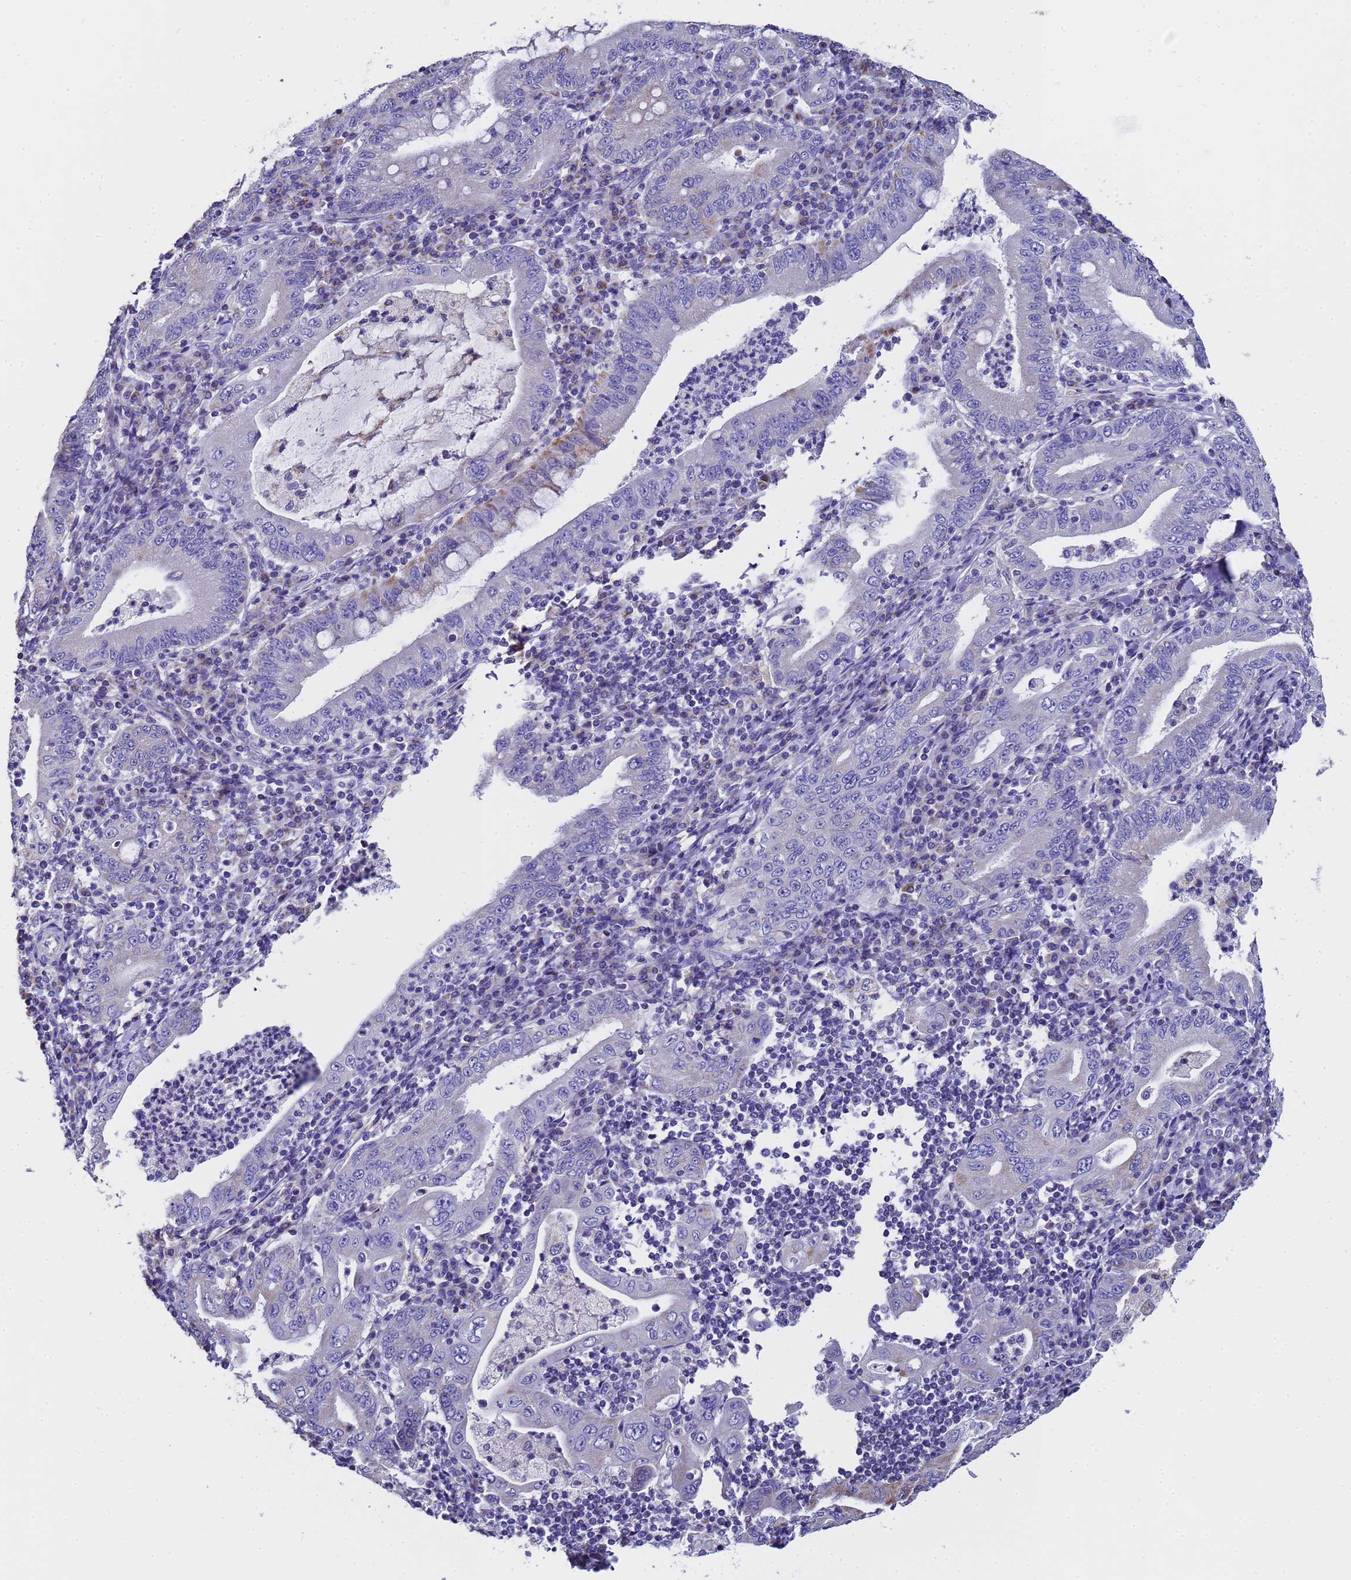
{"staining": {"intensity": "moderate", "quantity": "<25%", "location": "cytoplasmic/membranous"}, "tissue": "stomach cancer", "cell_type": "Tumor cells", "image_type": "cancer", "snomed": [{"axis": "morphology", "description": "Normal tissue, NOS"}, {"axis": "morphology", "description": "Adenocarcinoma, NOS"}, {"axis": "topography", "description": "Esophagus"}, {"axis": "topography", "description": "Stomach, upper"}, {"axis": "topography", "description": "Peripheral nerve tissue"}], "caption": "Moderate cytoplasmic/membranous protein staining is seen in approximately <25% of tumor cells in stomach cancer.", "gene": "MRPS12", "patient": {"sex": "male", "age": 62}}